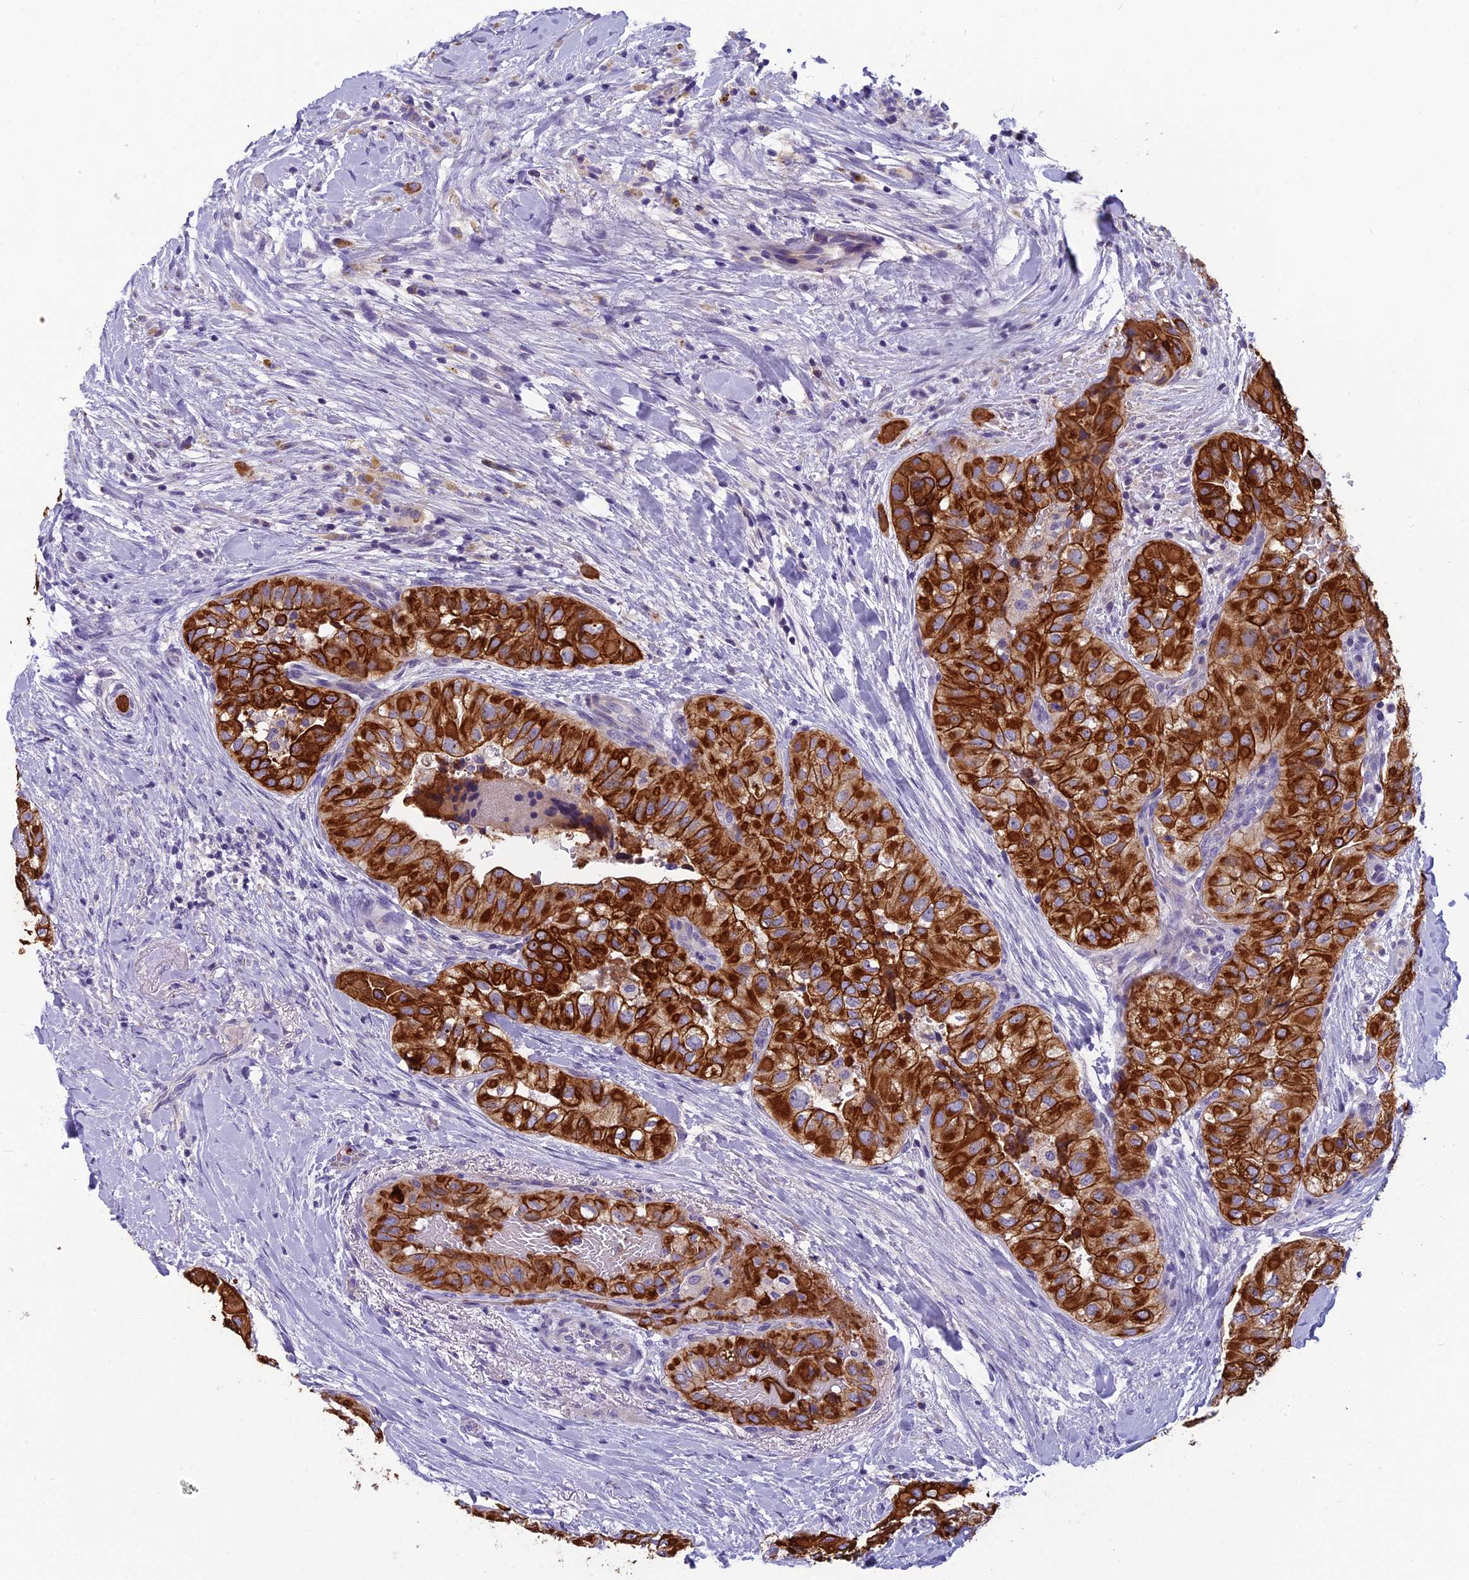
{"staining": {"intensity": "strong", "quantity": ">75%", "location": "cytoplasmic/membranous"}, "tissue": "head and neck cancer", "cell_type": "Tumor cells", "image_type": "cancer", "snomed": [{"axis": "morphology", "description": "Adenocarcinoma, NOS"}, {"axis": "topography", "description": "Head-Neck"}], "caption": "About >75% of tumor cells in head and neck adenocarcinoma reveal strong cytoplasmic/membranous protein staining as visualized by brown immunohistochemical staining.", "gene": "RBM41", "patient": {"sex": "male", "age": 66}}